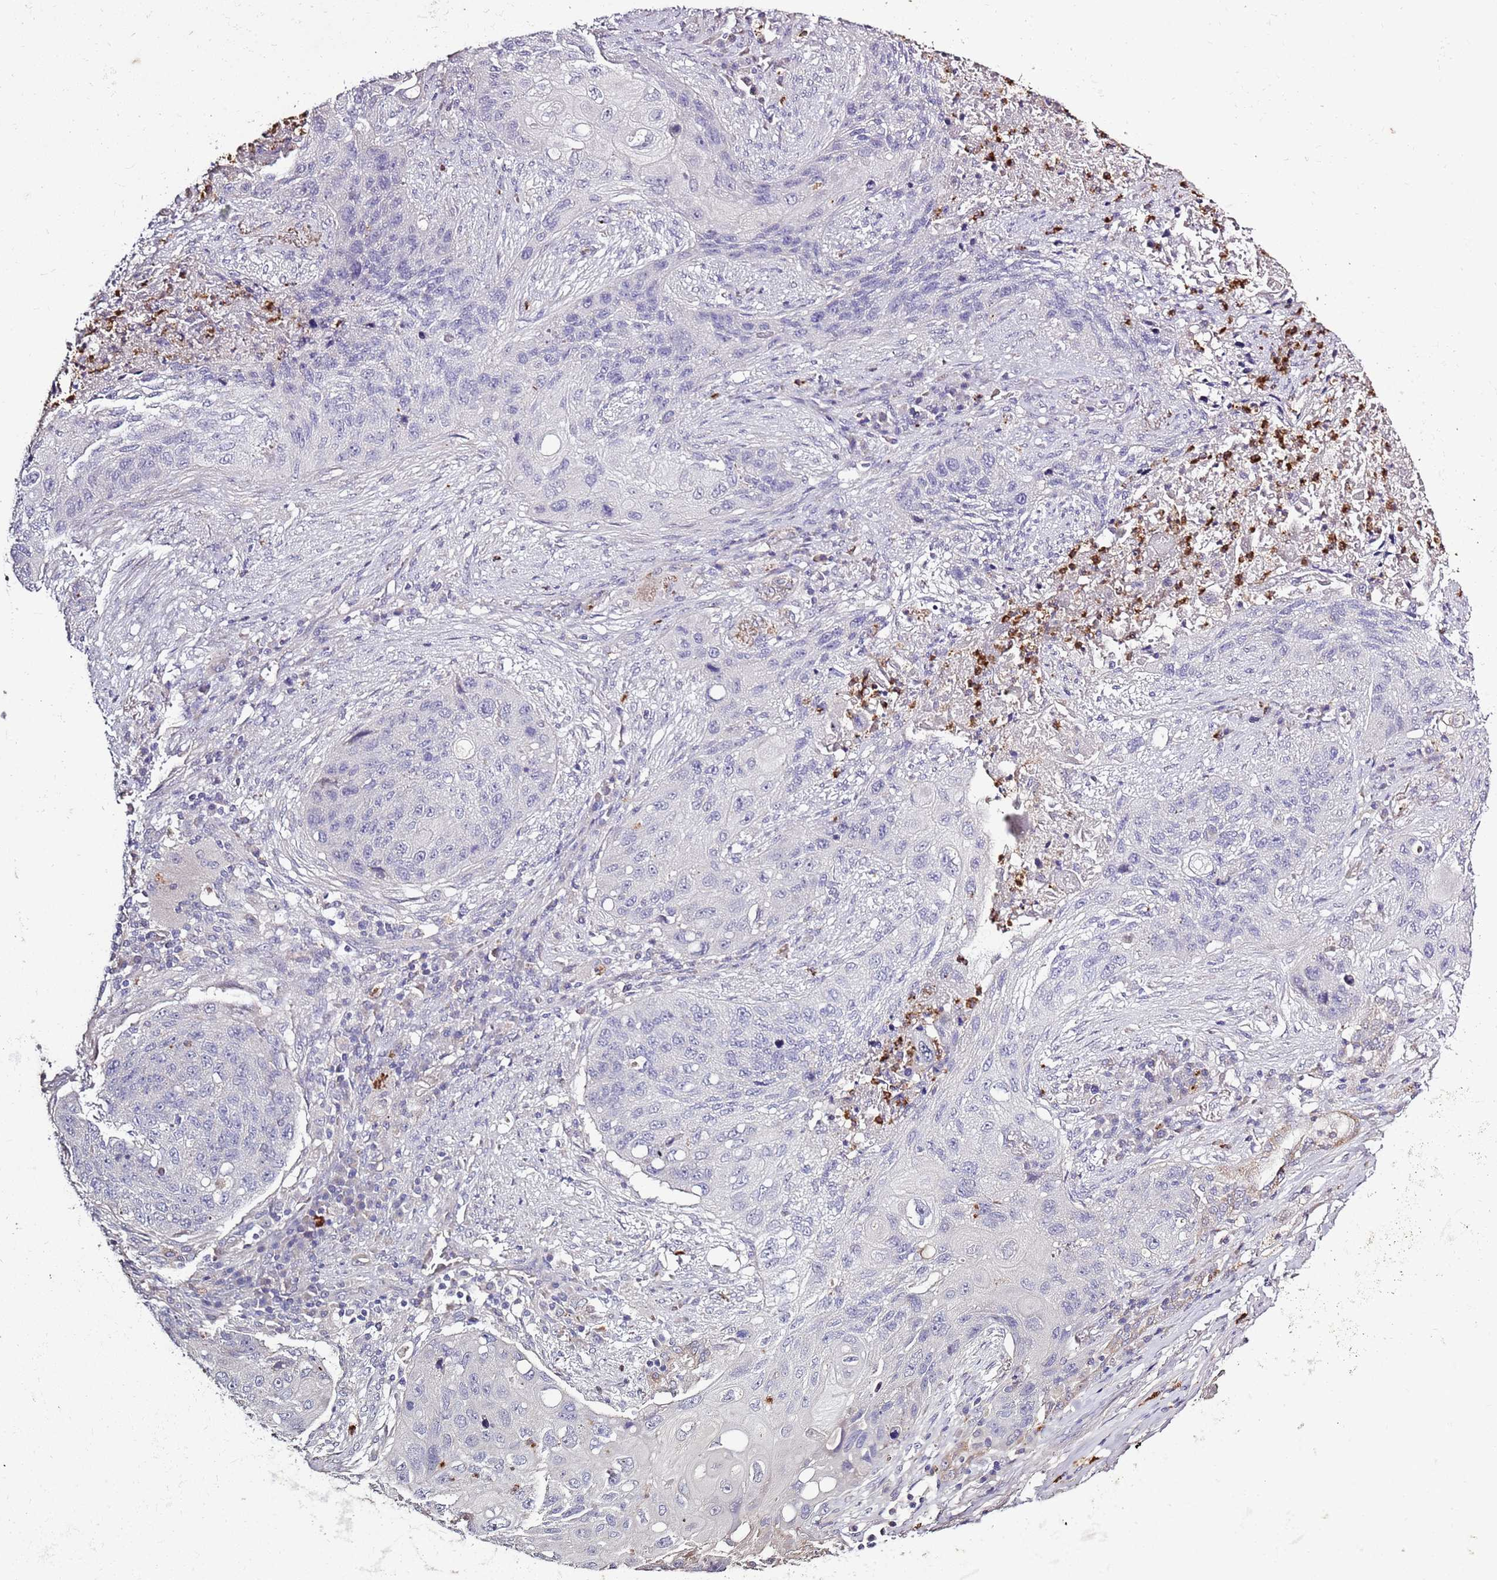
{"staining": {"intensity": "negative", "quantity": "none", "location": "none"}, "tissue": "lung cancer", "cell_type": "Tumor cells", "image_type": "cancer", "snomed": [{"axis": "morphology", "description": "Squamous cell carcinoma, NOS"}, {"axis": "topography", "description": "Lung"}], "caption": "Human lung cancer (squamous cell carcinoma) stained for a protein using immunohistochemistry (IHC) displays no staining in tumor cells.", "gene": "P2RY13", "patient": {"sex": "female", "age": 63}}